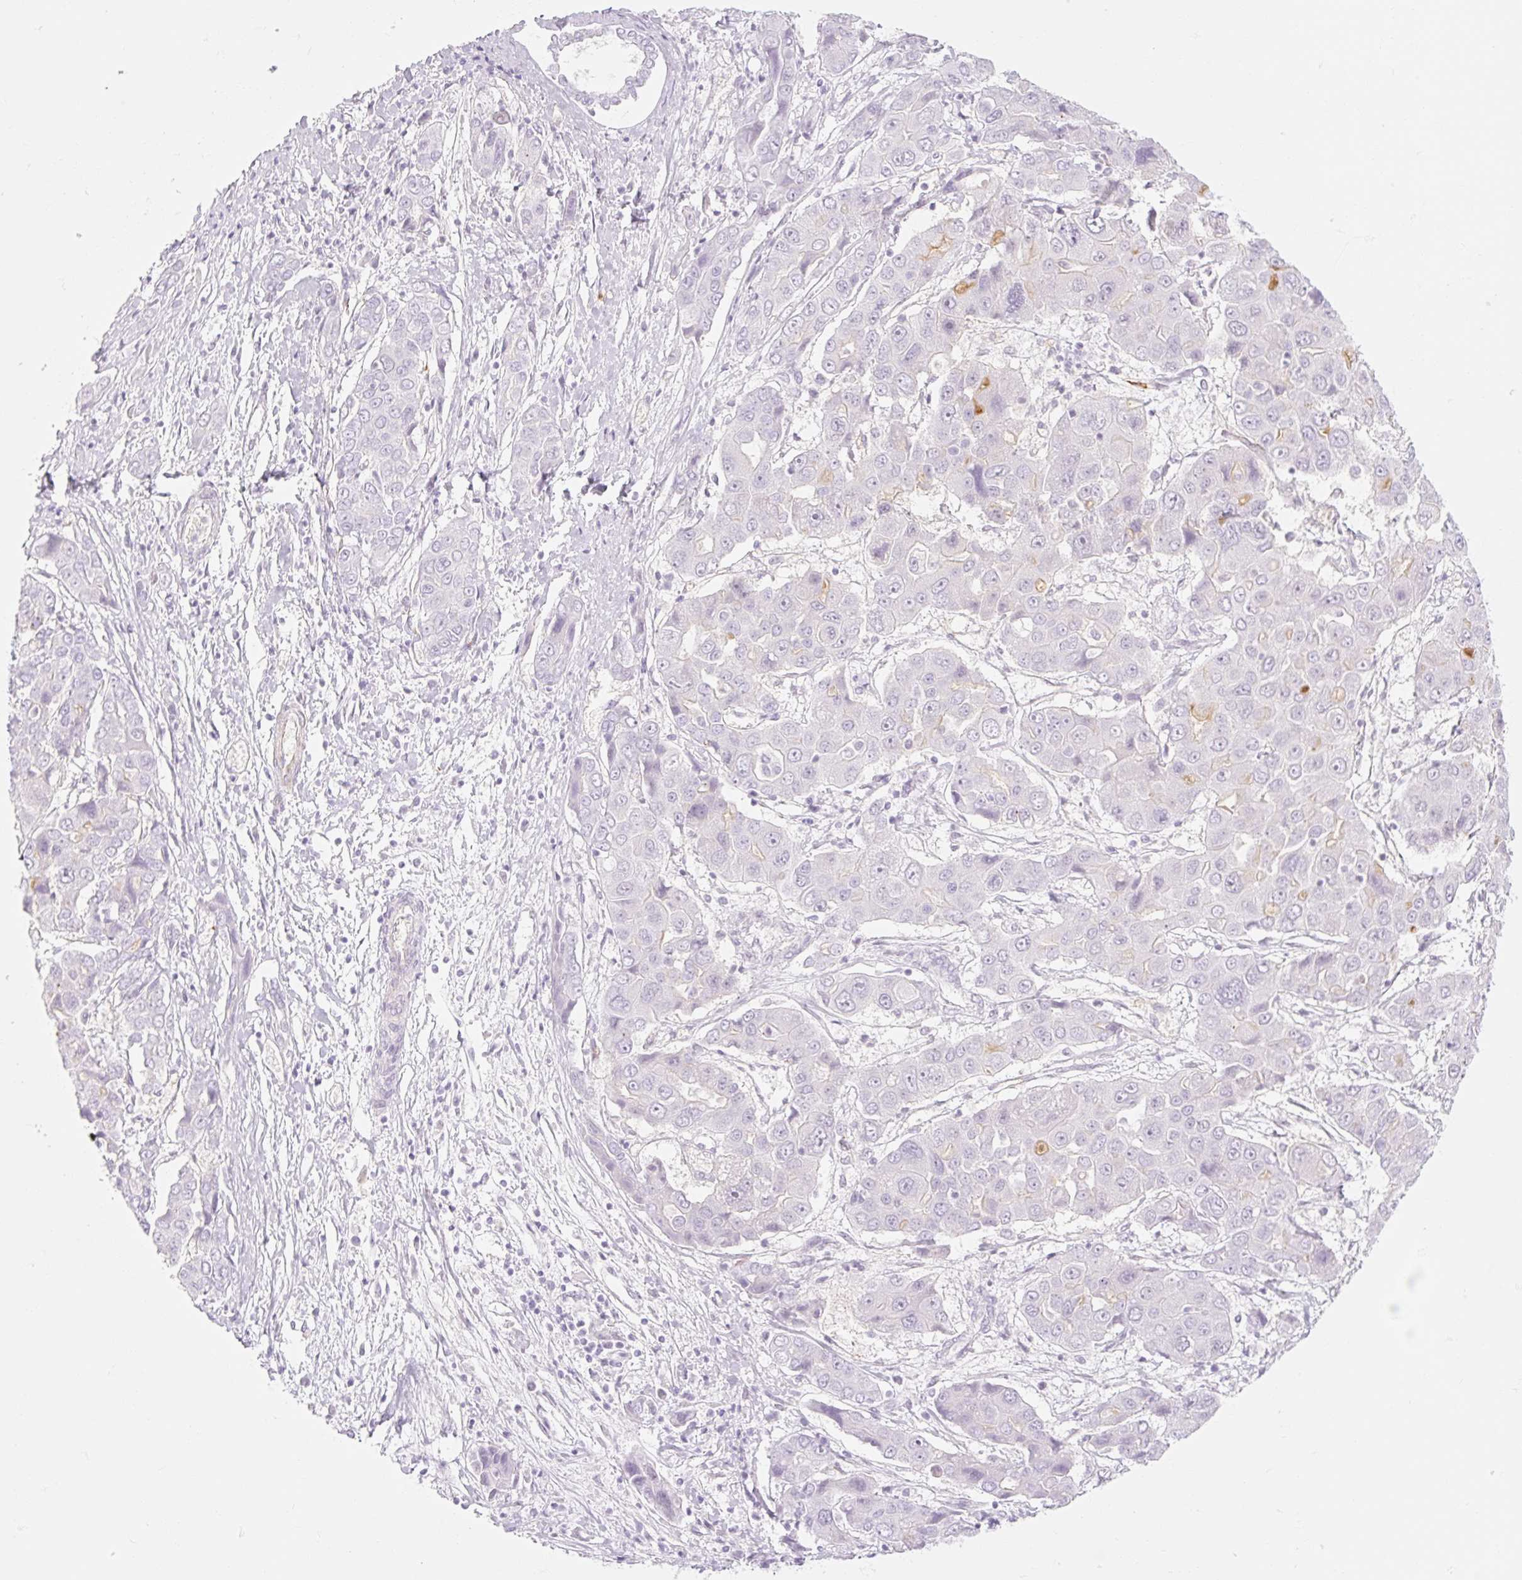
{"staining": {"intensity": "negative", "quantity": "none", "location": "none"}, "tissue": "liver cancer", "cell_type": "Tumor cells", "image_type": "cancer", "snomed": [{"axis": "morphology", "description": "Cholangiocarcinoma"}, {"axis": "topography", "description": "Liver"}], "caption": "Tumor cells show no significant staining in liver cholangiocarcinoma.", "gene": "TAF1L", "patient": {"sex": "male", "age": 67}}